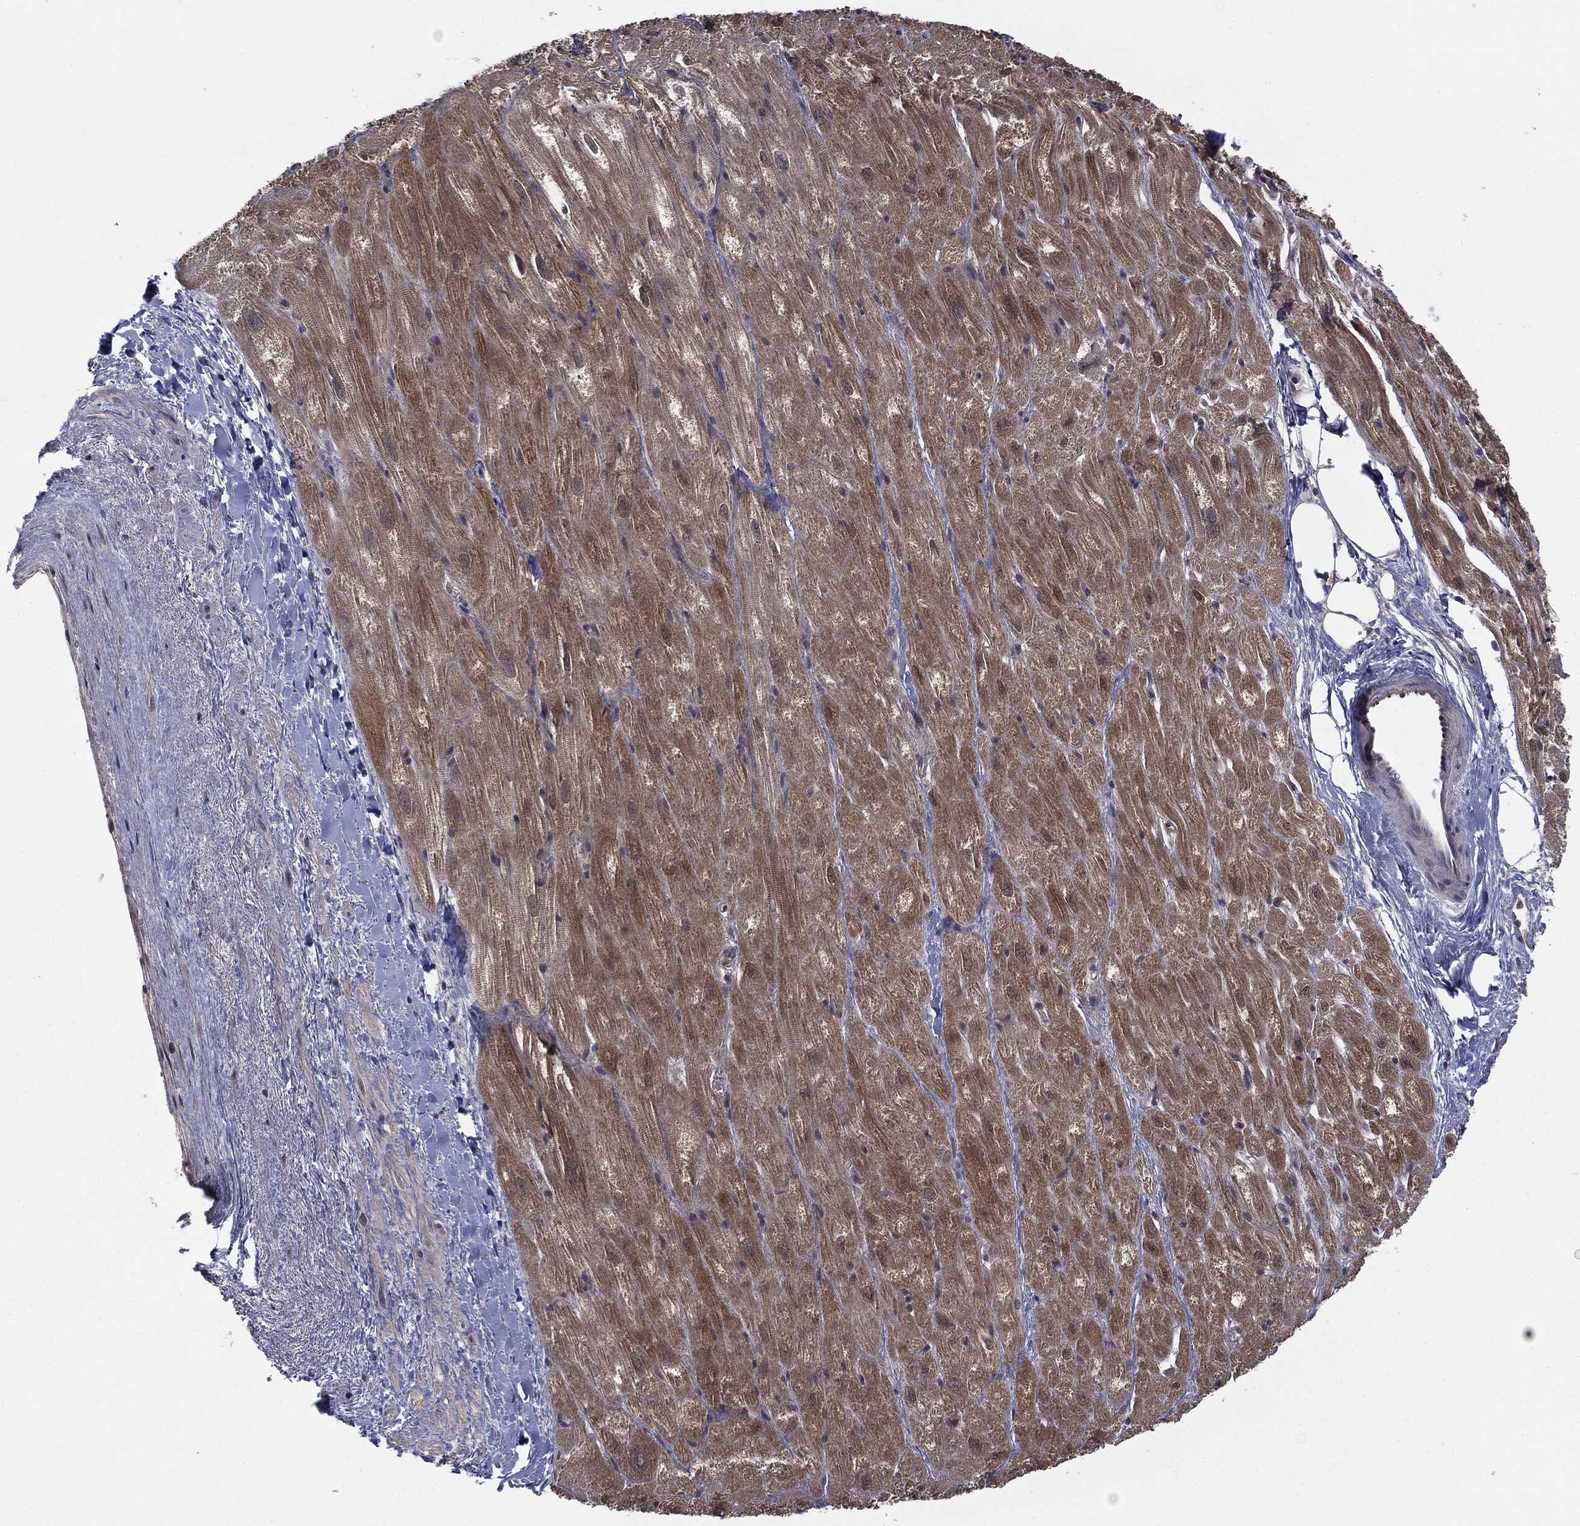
{"staining": {"intensity": "moderate", "quantity": "25%-75%", "location": "cytoplasmic/membranous"}, "tissue": "heart muscle", "cell_type": "Cardiomyocytes", "image_type": "normal", "snomed": [{"axis": "morphology", "description": "Normal tissue, NOS"}, {"axis": "topography", "description": "Heart"}], "caption": "Immunohistochemistry (IHC) of unremarkable heart muscle displays medium levels of moderate cytoplasmic/membranous expression in about 25%-75% of cardiomyocytes.", "gene": "KRT7", "patient": {"sex": "male", "age": 62}}